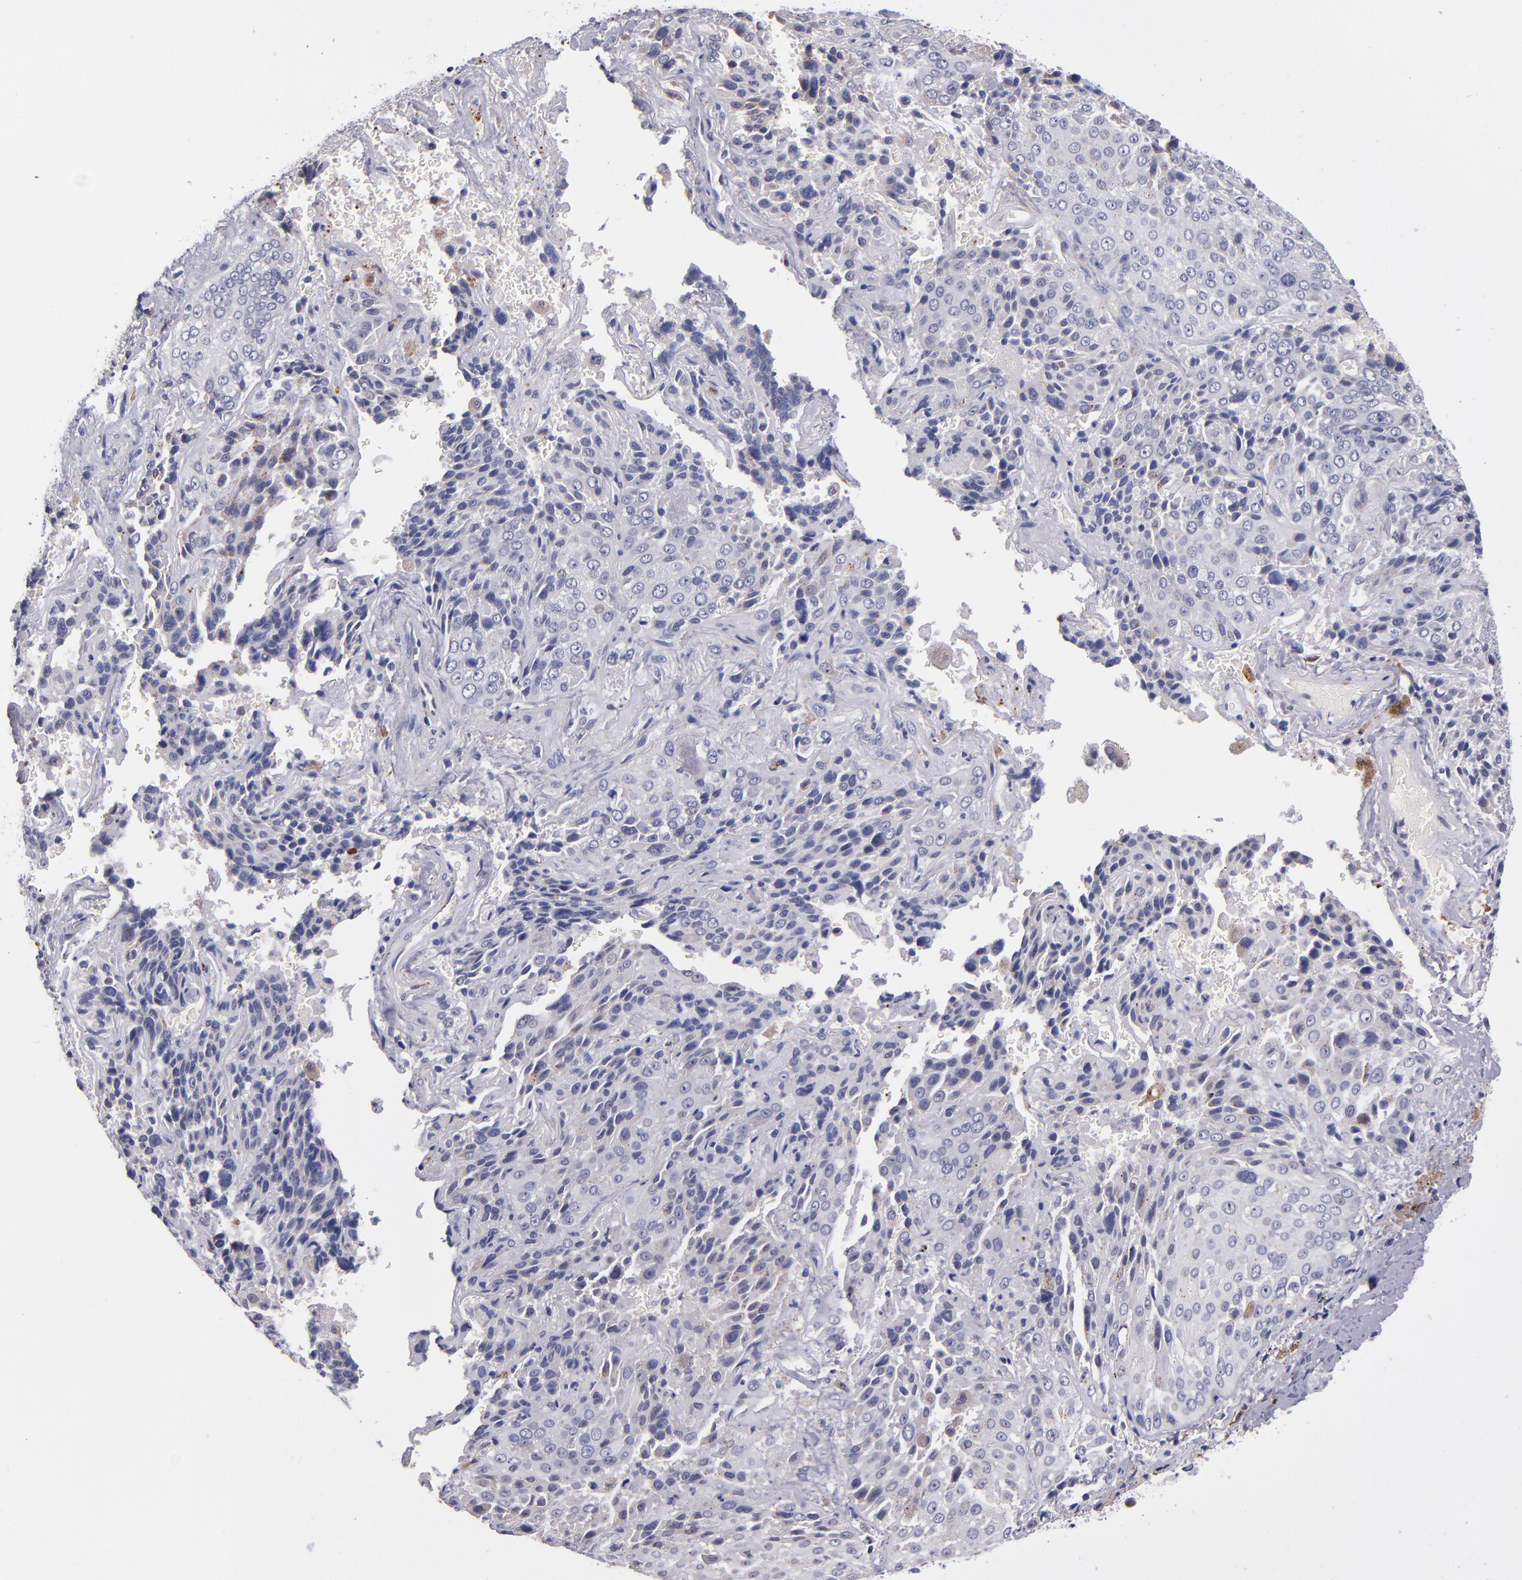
{"staining": {"intensity": "negative", "quantity": "none", "location": "none"}, "tissue": "lung cancer", "cell_type": "Tumor cells", "image_type": "cancer", "snomed": [{"axis": "morphology", "description": "Squamous cell carcinoma, NOS"}, {"axis": "topography", "description": "Lung"}], "caption": "High power microscopy micrograph of an immunohistochemistry (IHC) histopathology image of lung squamous cell carcinoma, revealing no significant staining in tumor cells.", "gene": "SELP", "patient": {"sex": "male", "age": 54}}